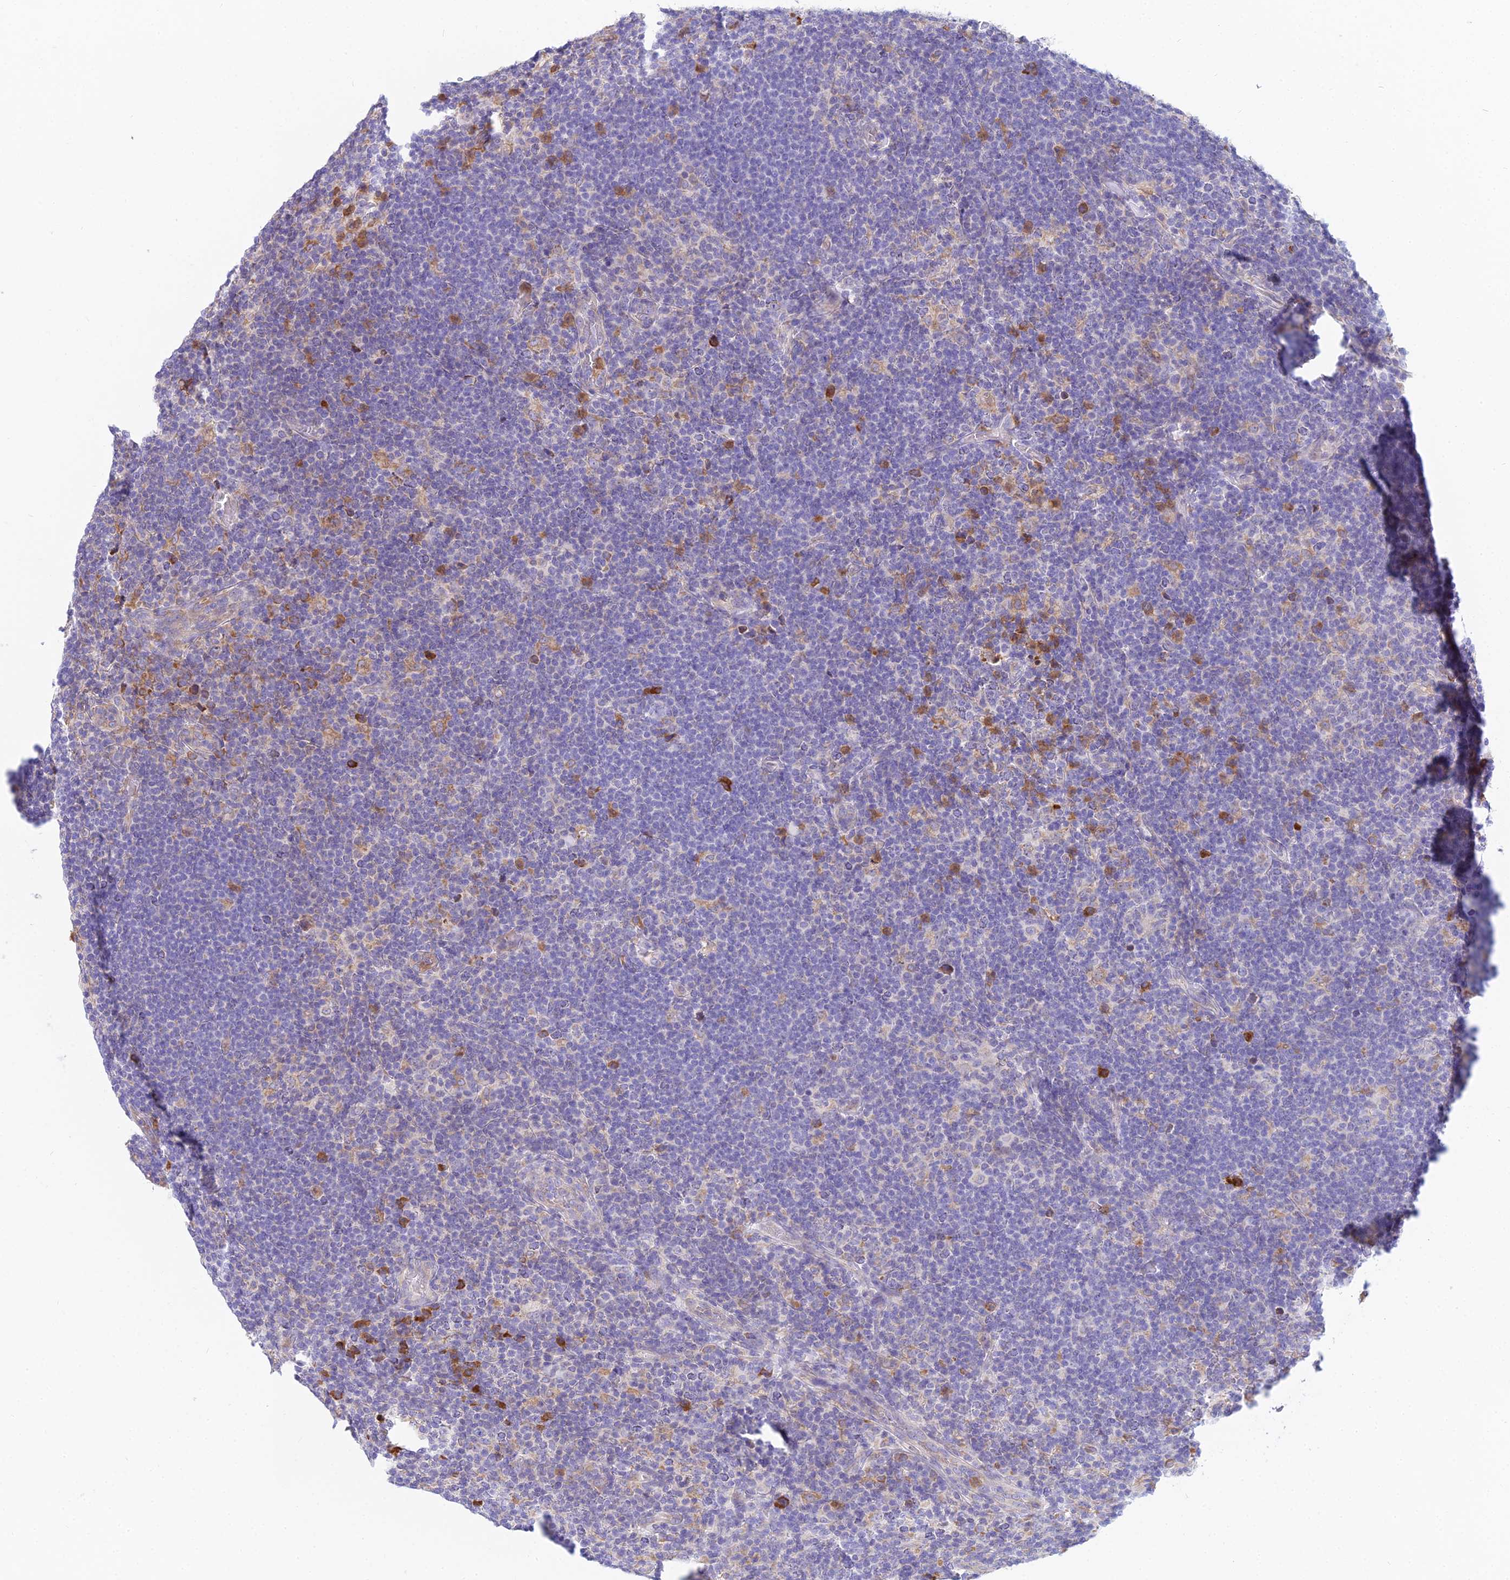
{"staining": {"intensity": "negative", "quantity": "none", "location": "none"}, "tissue": "lymphoma", "cell_type": "Tumor cells", "image_type": "cancer", "snomed": [{"axis": "morphology", "description": "Hodgkin's disease, NOS"}, {"axis": "topography", "description": "Lymph node"}], "caption": "Photomicrograph shows no significant protein positivity in tumor cells of Hodgkin's disease. The staining was performed using DAB (3,3'-diaminobenzidine) to visualize the protein expression in brown, while the nuclei were stained in blue with hematoxylin (Magnification: 20x).", "gene": "HM13", "patient": {"sex": "female", "age": 57}}